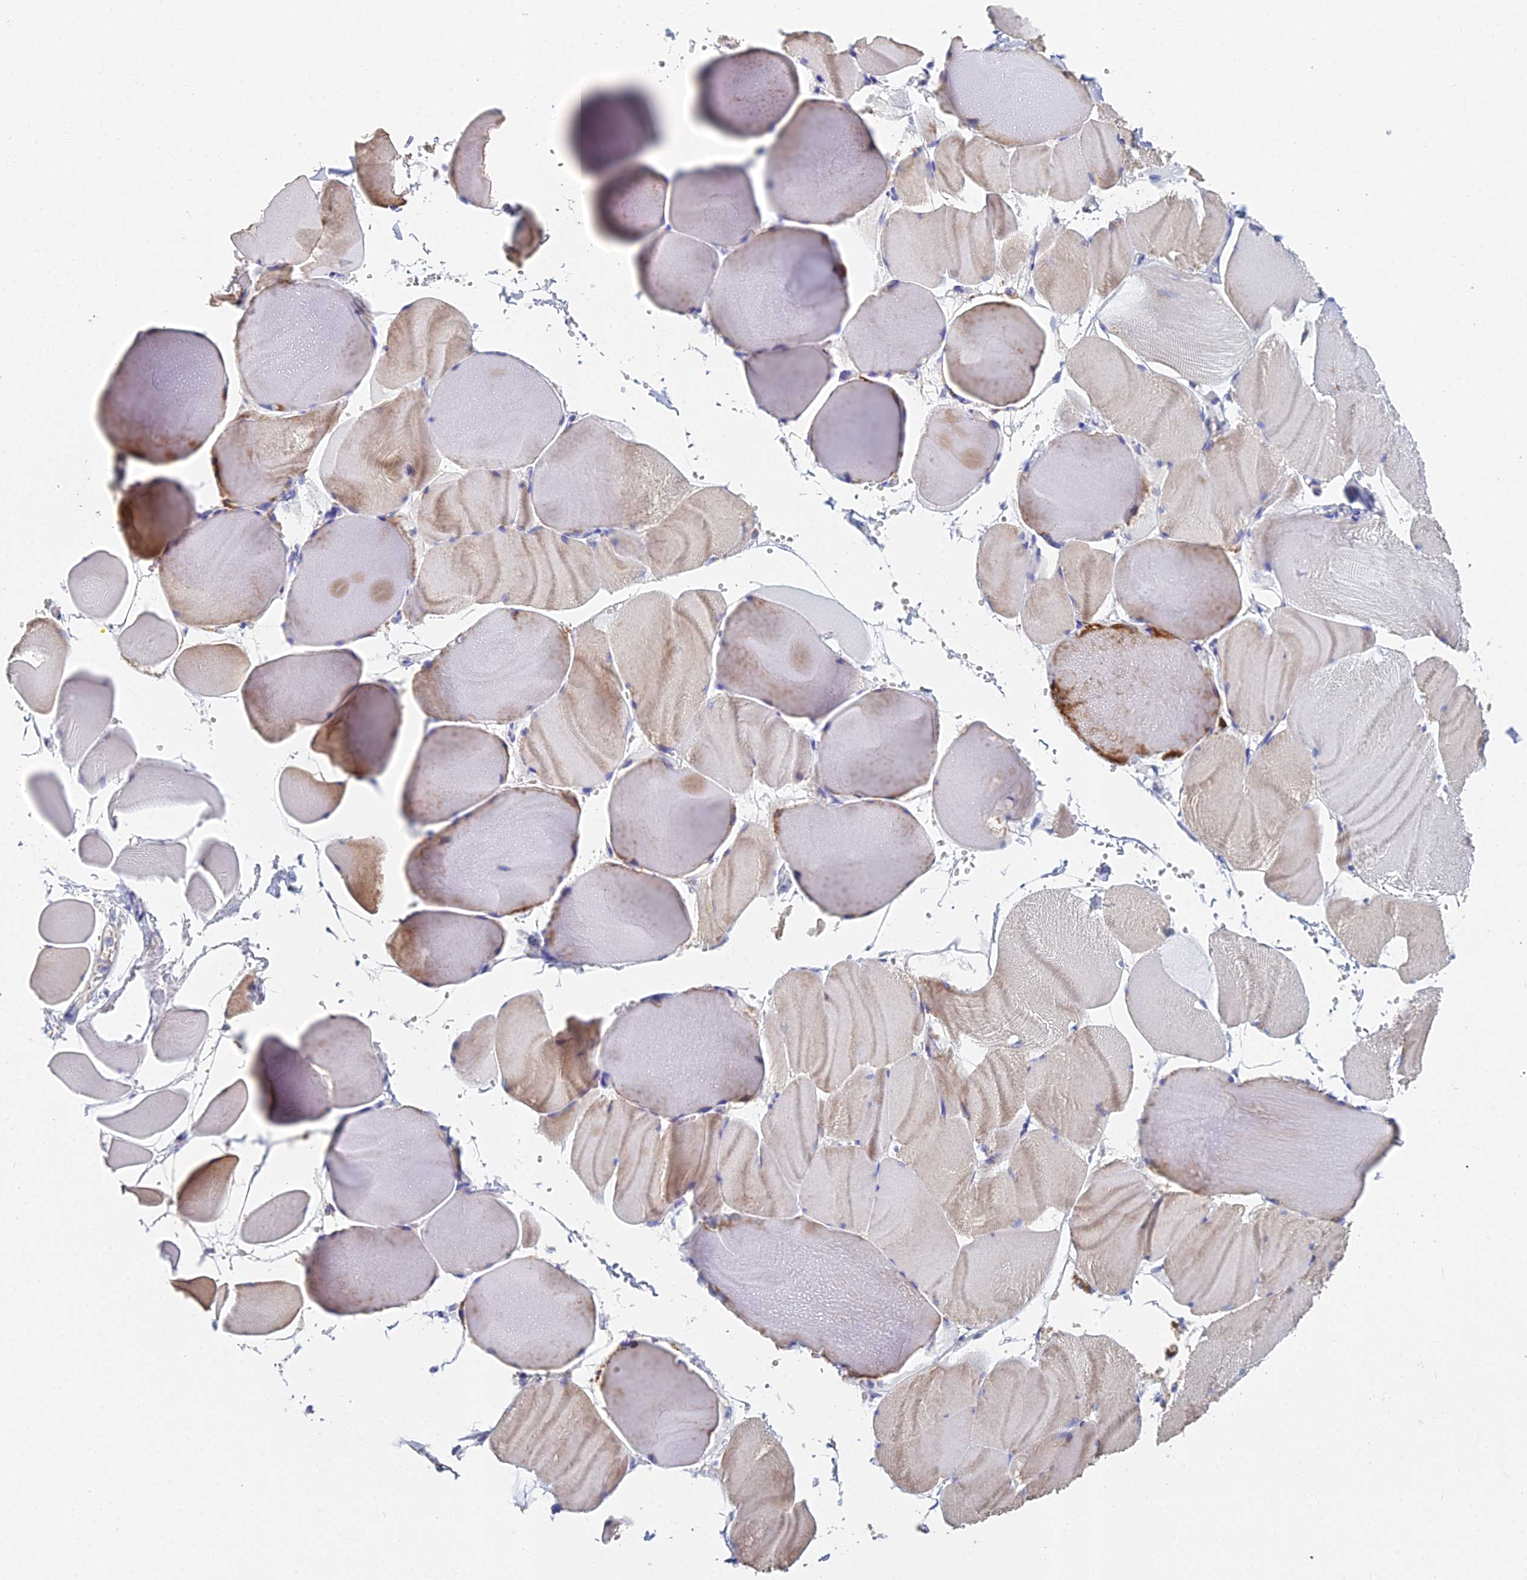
{"staining": {"intensity": "weak", "quantity": "25%-75%", "location": "cytoplasmic/membranous"}, "tissue": "skeletal muscle", "cell_type": "Myocytes", "image_type": "normal", "snomed": [{"axis": "morphology", "description": "Normal tissue, NOS"}, {"axis": "morphology", "description": "Basal cell carcinoma"}, {"axis": "topography", "description": "Skeletal muscle"}], "caption": "Myocytes demonstrate low levels of weak cytoplasmic/membranous expression in approximately 25%-75% of cells in benign skeletal muscle. The protein of interest is shown in brown color, while the nuclei are stained blue.", "gene": "CRACR2B", "patient": {"sex": "female", "age": 64}}